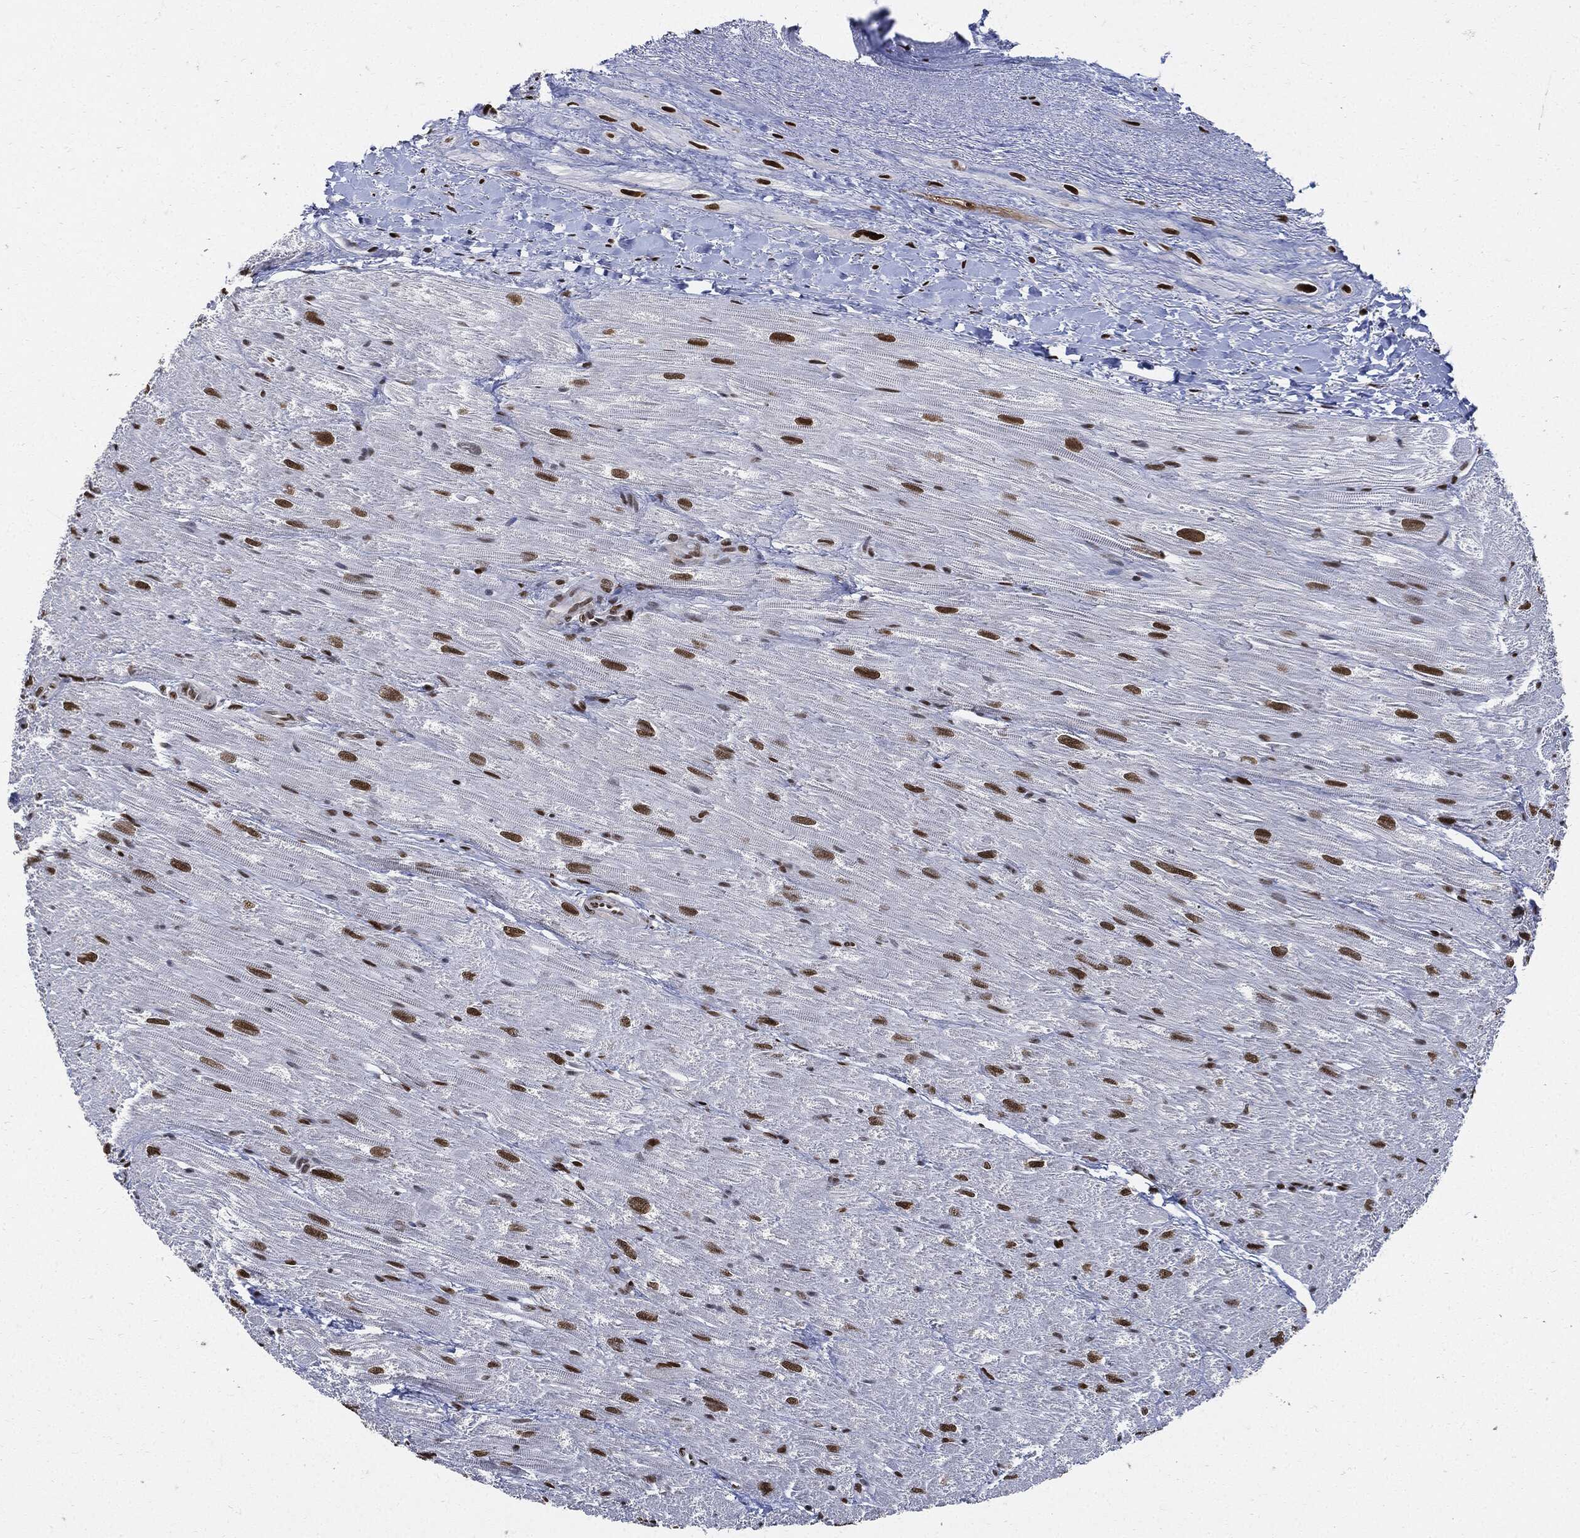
{"staining": {"intensity": "strong", "quantity": "25%-75%", "location": "nuclear"}, "tissue": "heart muscle", "cell_type": "Cardiomyocytes", "image_type": "normal", "snomed": [{"axis": "morphology", "description": "Normal tissue, NOS"}, {"axis": "topography", "description": "Heart"}], "caption": "Strong nuclear staining for a protein is present in approximately 25%-75% of cardiomyocytes of unremarkable heart muscle using immunohistochemistry.", "gene": "PCNA", "patient": {"sex": "male", "age": 62}}